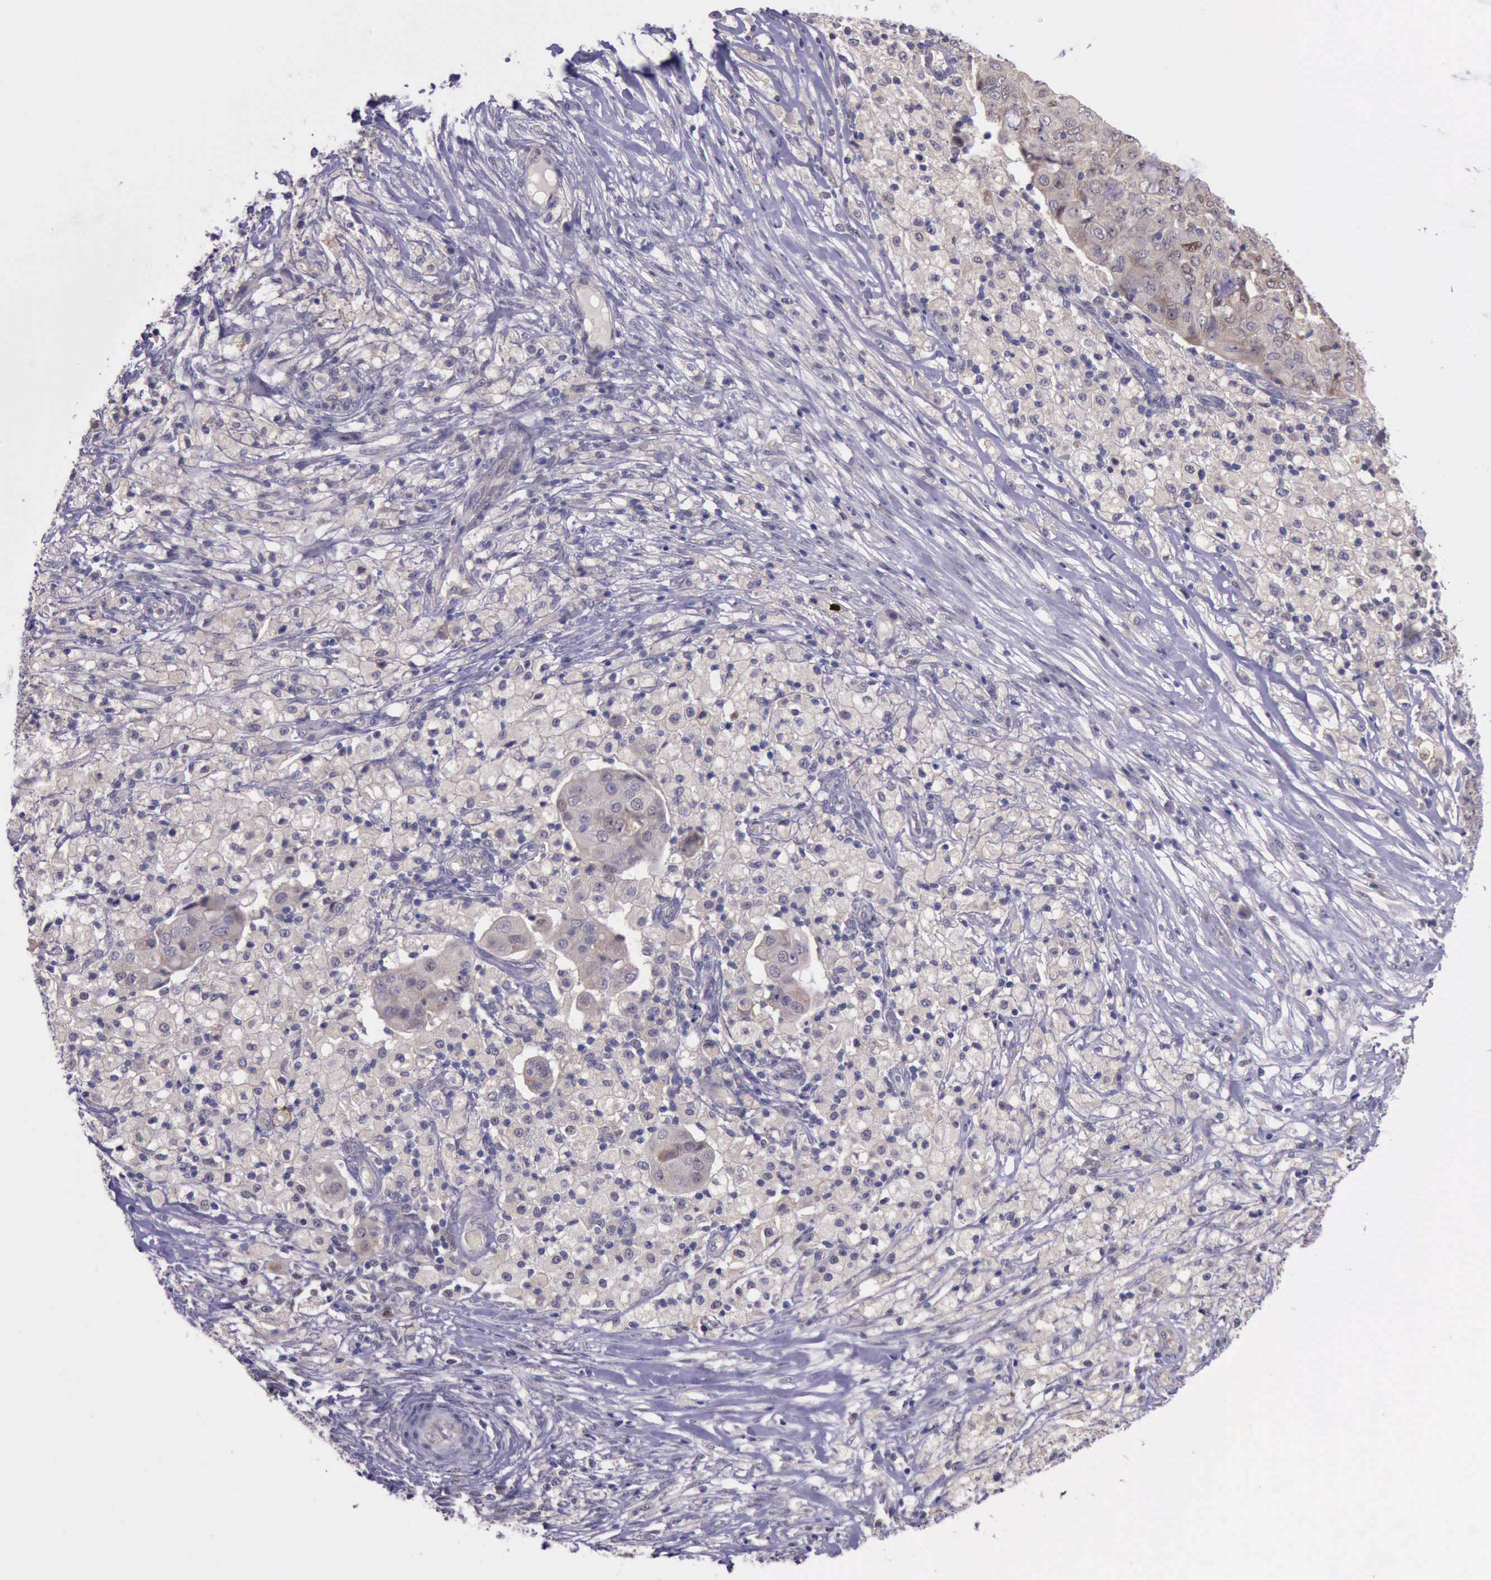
{"staining": {"intensity": "moderate", "quantity": ">75%", "location": "cytoplasmic/membranous"}, "tissue": "ovarian cancer", "cell_type": "Tumor cells", "image_type": "cancer", "snomed": [{"axis": "morphology", "description": "Carcinoma, endometroid"}, {"axis": "topography", "description": "Ovary"}], "caption": "Human endometroid carcinoma (ovarian) stained for a protein (brown) shows moderate cytoplasmic/membranous positive staining in about >75% of tumor cells.", "gene": "PLEK2", "patient": {"sex": "female", "age": 42}}